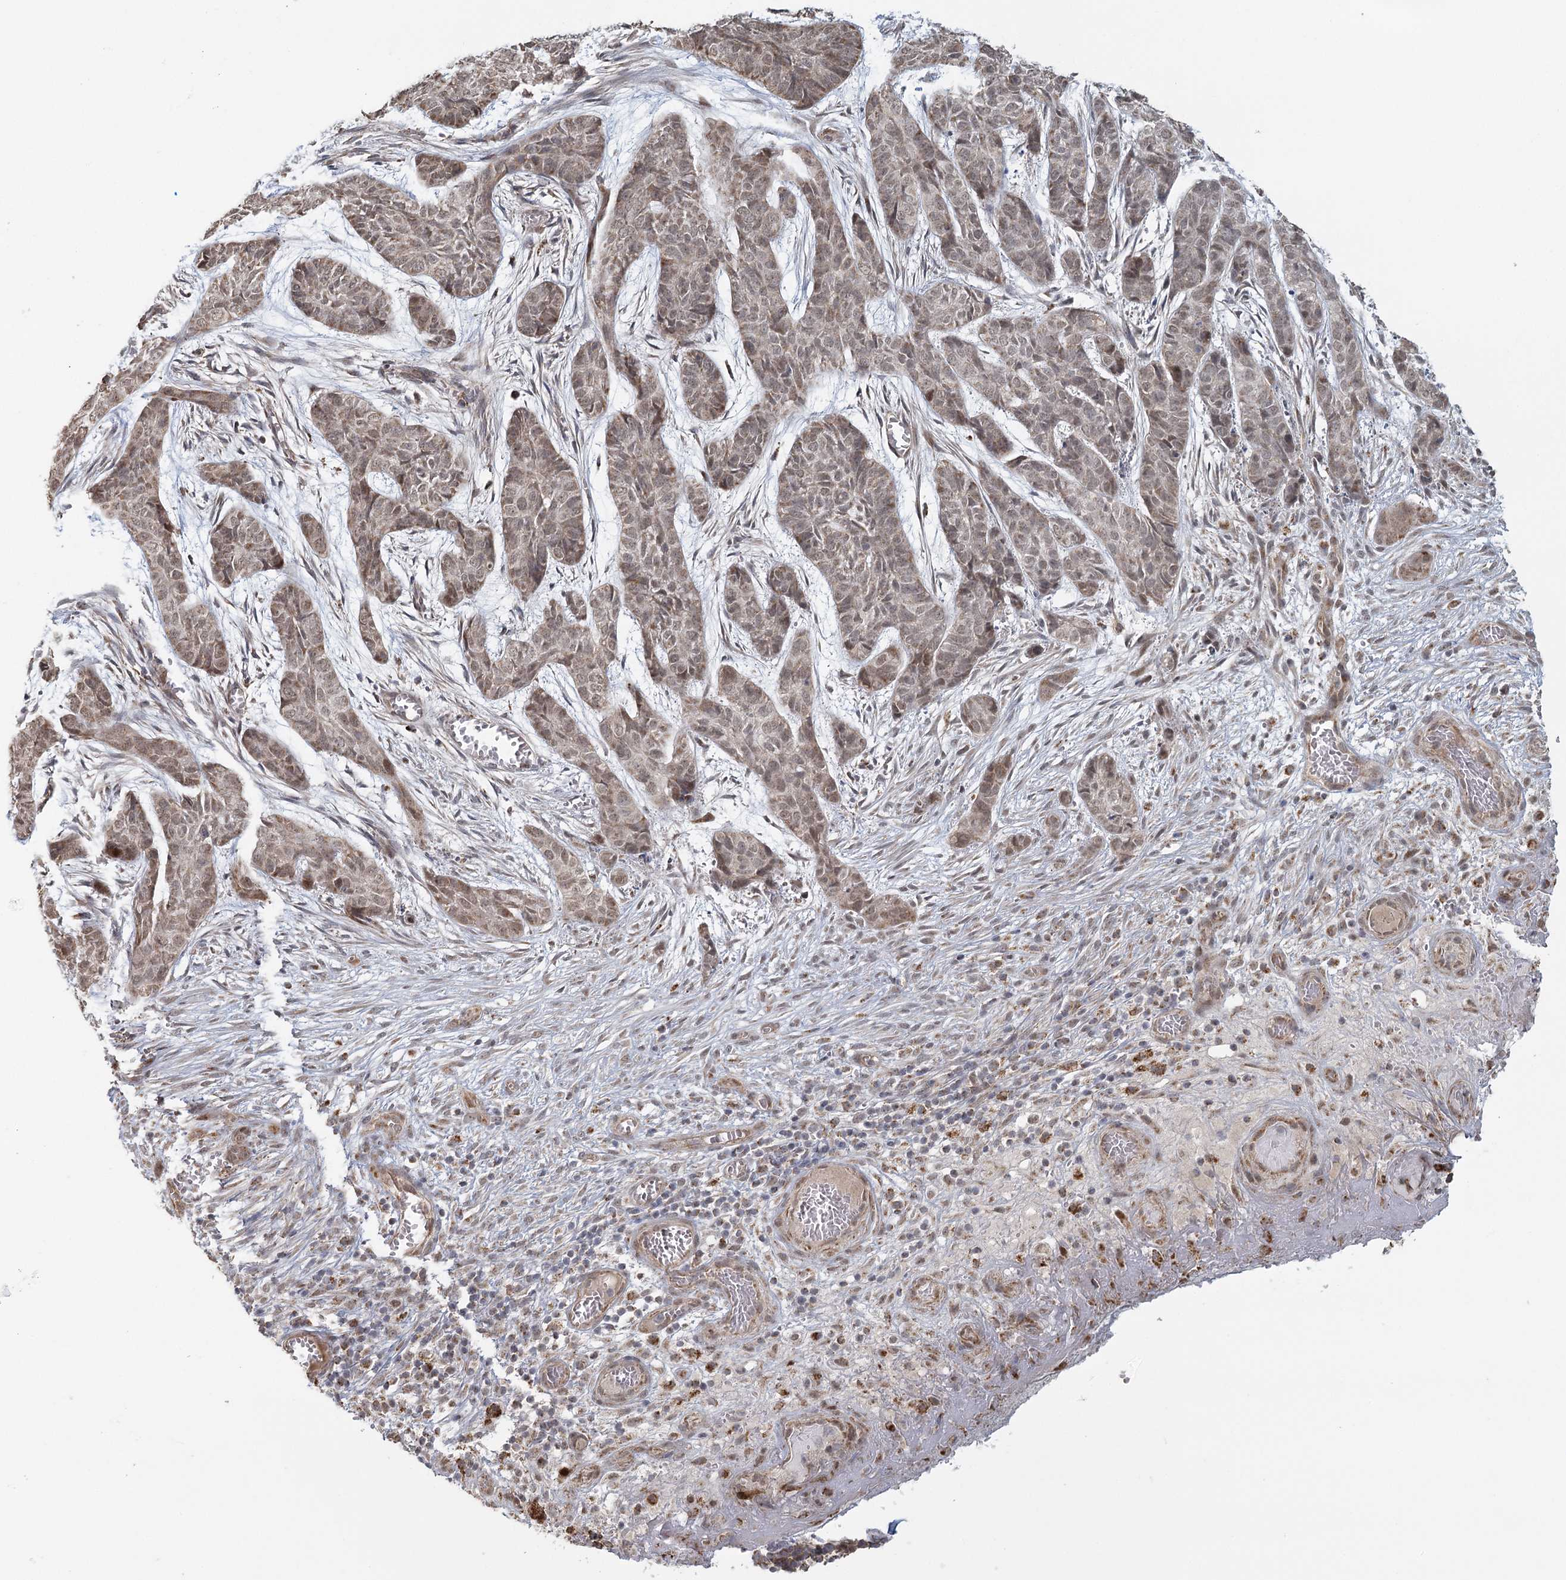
{"staining": {"intensity": "weak", "quantity": ">75%", "location": "cytoplasmic/membranous,nuclear"}, "tissue": "skin cancer", "cell_type": "Tumor cells", "image_type": "cancer", "snomed": [{"axis": "morphology", "description": "Basal cell carcinoma"}, {"axis": "topography", "description": "Skin"}], "caption": "Skin basal cell carcinoma tissue displays weak cytoplasmic/membranous and nuclear staining in about >75% of tumor cells", "gene": "LACTB", "patient": {"sex": "female", "age": 64}}